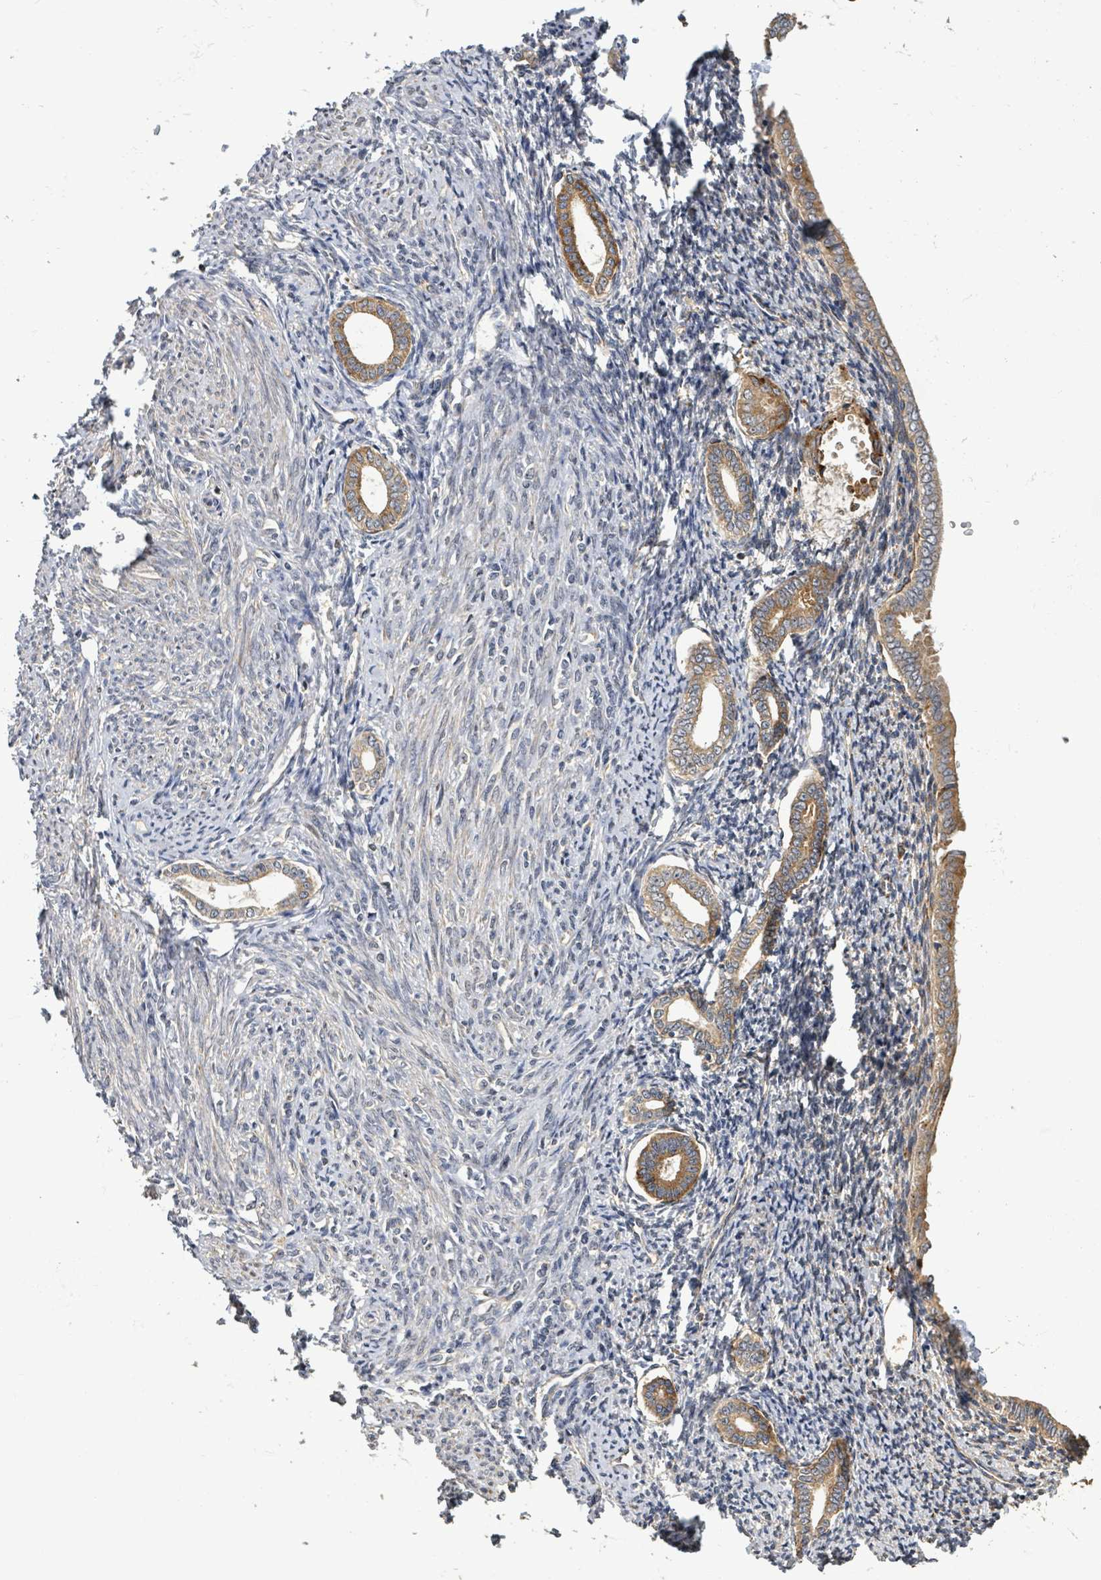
{"staining": {"intensity": "moderate", "quantity": ">75%", "location": "cytoplasmic/membranous"}, "tissue": "endometrium", "cell_type": "Cells in endometrial stroma", "image_type": "normal", "snomed": [{"axis": "morphology", "description": "Normal tissue, NOS"}, {"axis": "topography", "description": "Endometrium"}], "caption": "Normal endometrium was stained to show a protein in brown. There is medium levels of moderate cytoplasmic/membranous positivity in approximately >75% of cells in endometrial stroma.", "gene": "STARD4", "patient": {"sex": "female", "age": 63}}